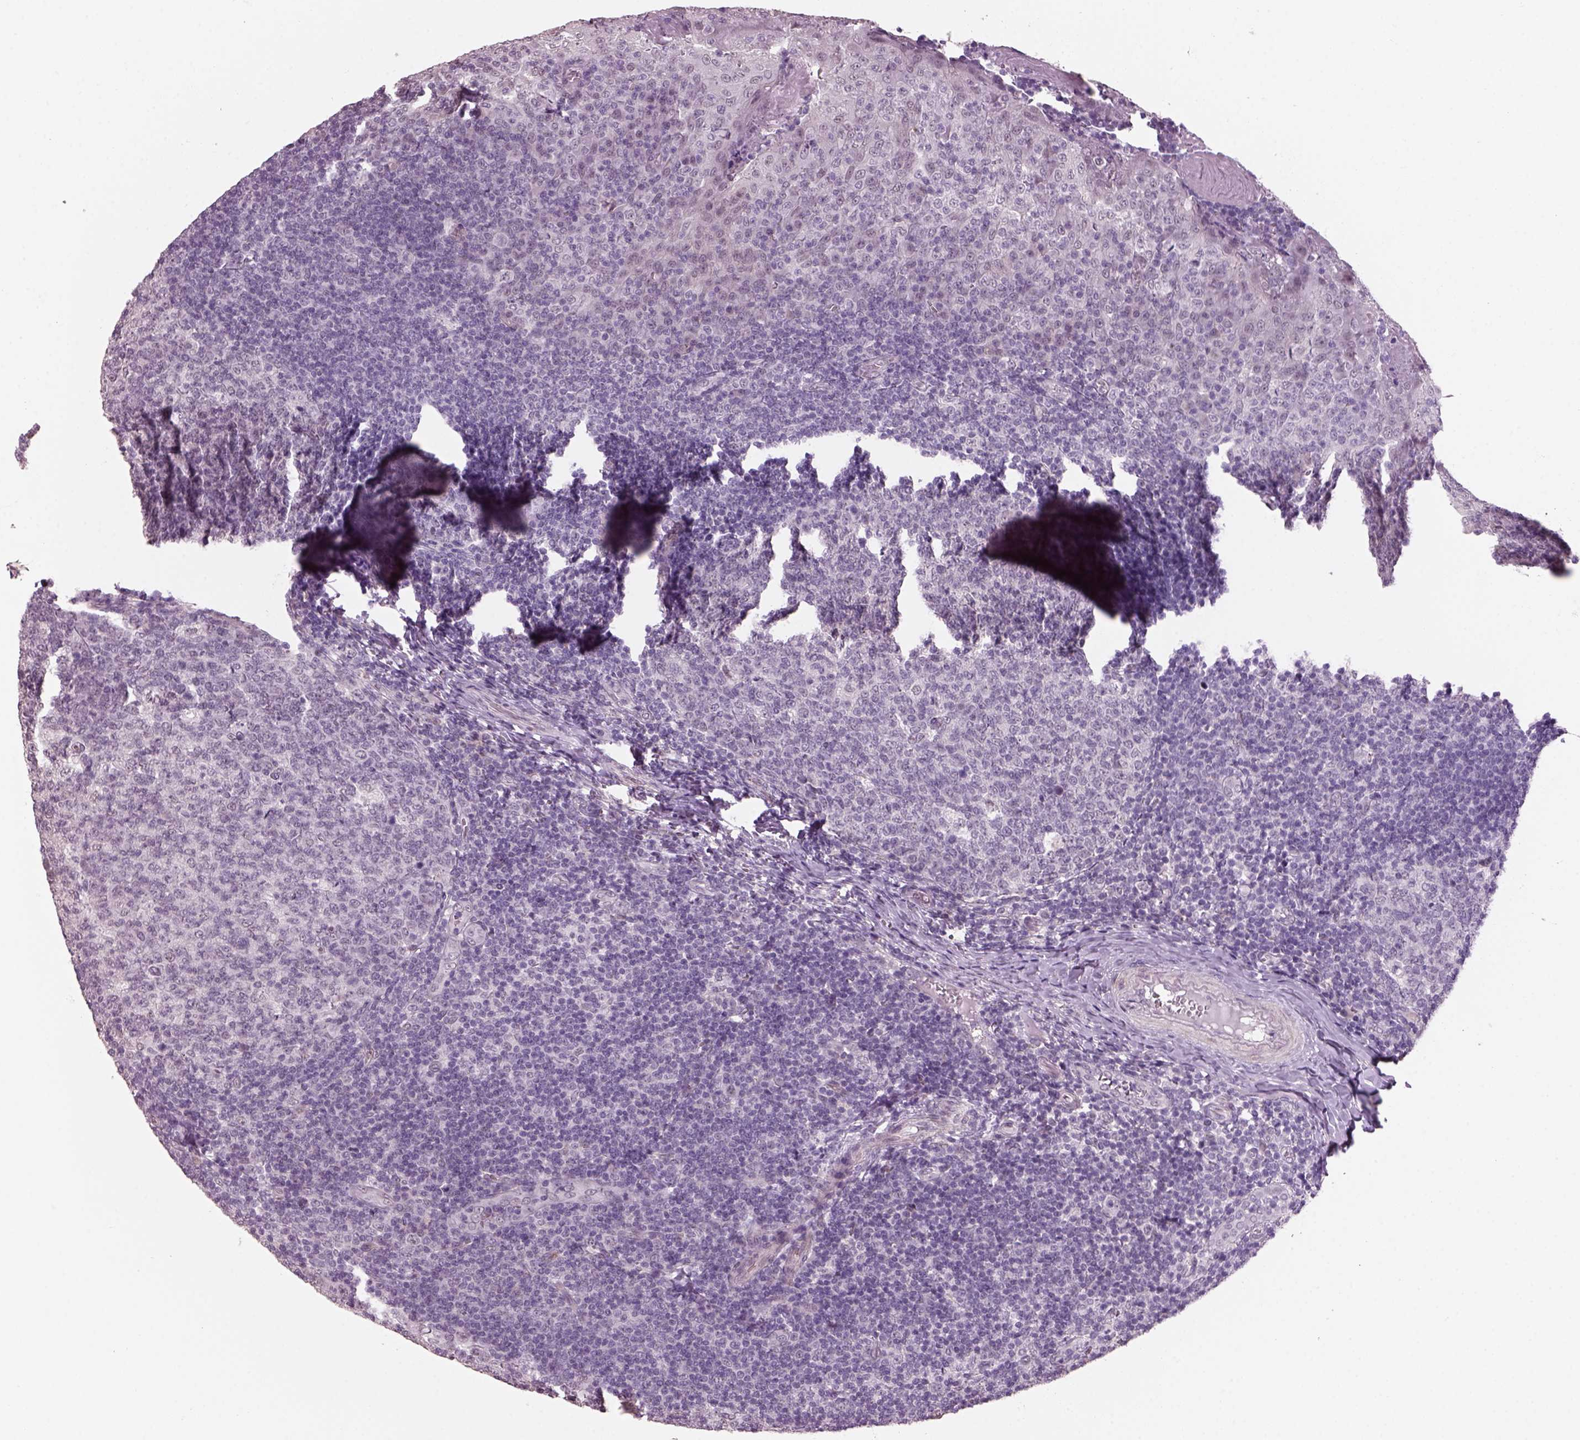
{"staining": {"intensity": "negative", "quantity": "none", "location": "none"}, "tissue": "tonsil", "cell_type": "Germinal center cells", "image_type": "normal", "snomed": [{"axis": "morphology", "description": "Normal tissue, NOS"}, {"axis": "topography", "description": "Tonsil"}], "caption": "The immunohistochemistry (IHC) image has no significant positivity in germinal center cells of tonsil.", "gene": "NAT8B", "patient": {"sex": "female", "age": 13}}